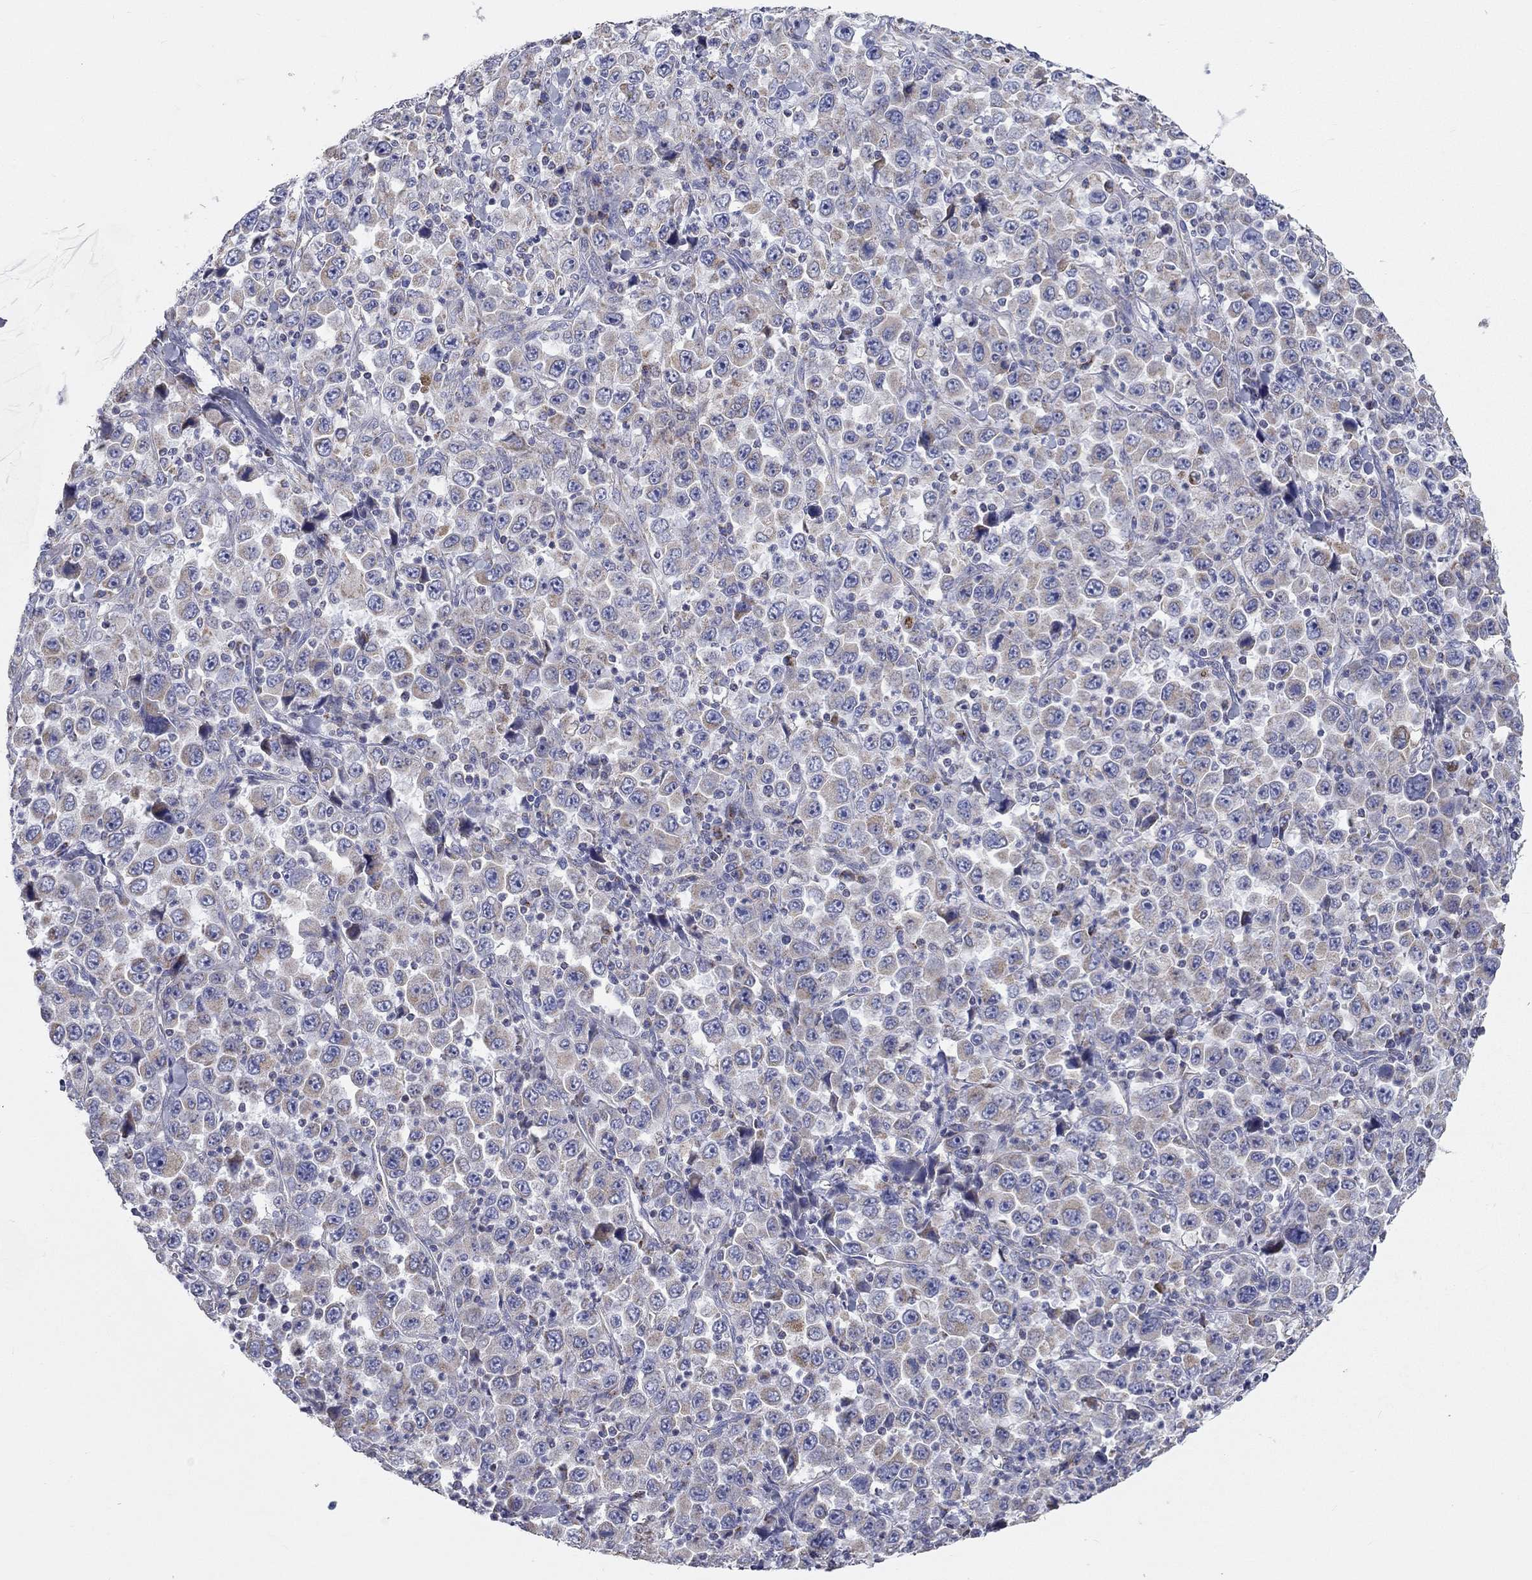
{"staining": {"intensity": "weak", "quantity": "<25%", "location": "cytoplasmic/membranous"}, "tissue": "stomach cancer", "cell_type": "Tumor cells", "image_type": "cancer", "snomed": [{"axis": "morphology", "description": "Normal tissue, NOS"}, {"axis": "morphology", "description": "Adenocarcinoma, NOS"}, {"axis": "topography", "description": "Stomach, upper"}, {"axis": "topography", "description": "Stomach"}], "caption": "Immunohistochemistry histopathology image of adenocarcinoma (stomach) stained for a protein (brown), which reveals no positivity in tumor cells.", "gene": "RCAN1", "patient": {"sex": "male", "age": 59}}